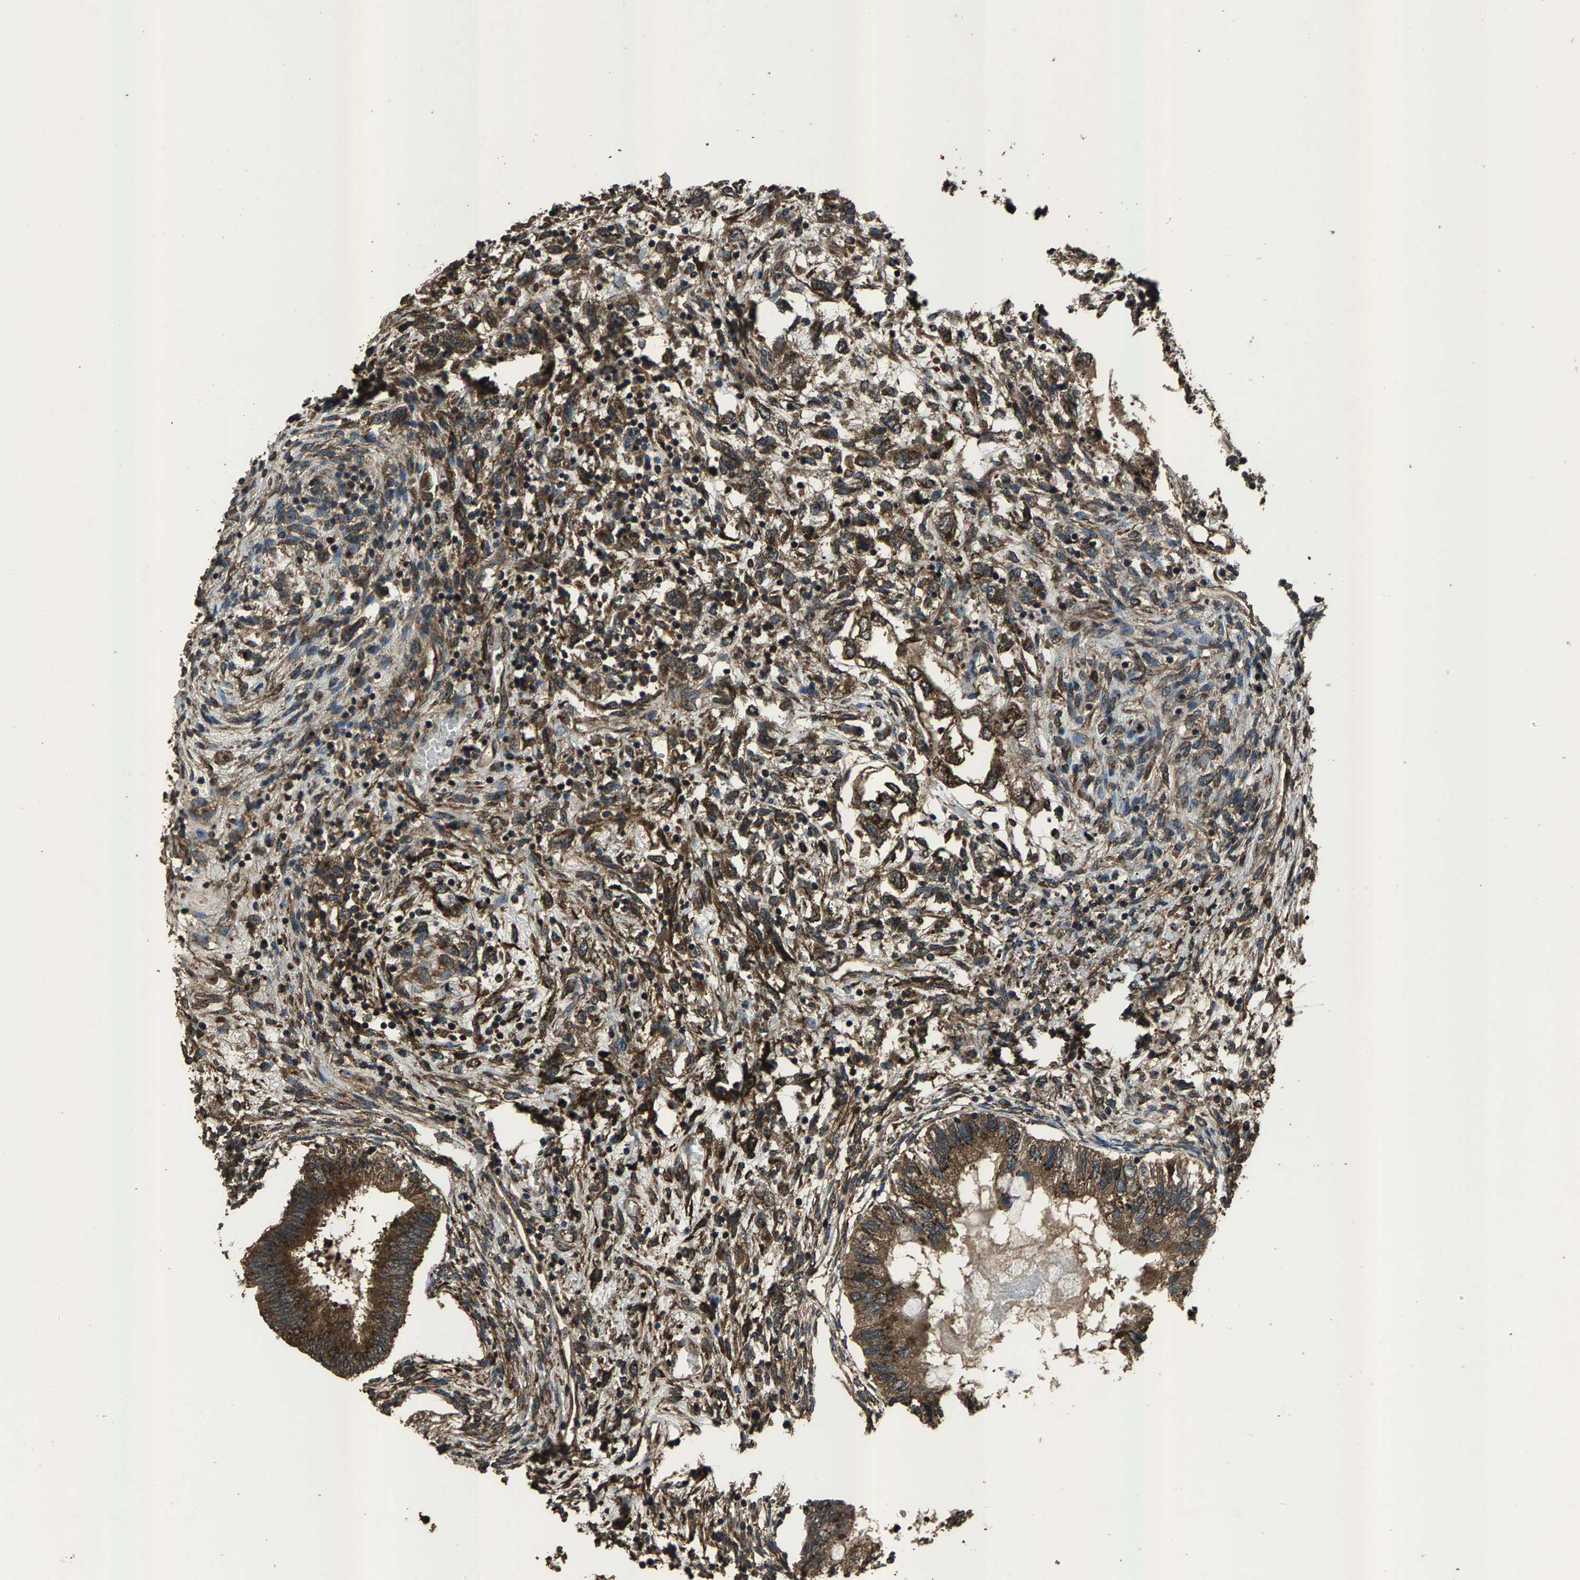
{"staining": {"intensity": "moderate", "quantity": ">75%", "location": "cytoplasmic/membranous"}, "tissue": "testis cancer", "cell_type": "Tumor cells", "image_type": "cancer", "snomed": [{"axis": "morphology", "description": "Seminoma, NOS"}, {"axis": "topography", "description": "Testis"}], "caption": "Immunohistochemical staining of testis cancer (seminoma) exhibits medium levels of moderate cytoplasmic/membranous expression in about >75% of tumor cells. (DAB (3,3'-diaminobenzidine) = brown stain, brightfield microscopy at high magnification).", "gene": "SLC38A10", "patient": {"sex": "male", "age": 28}}